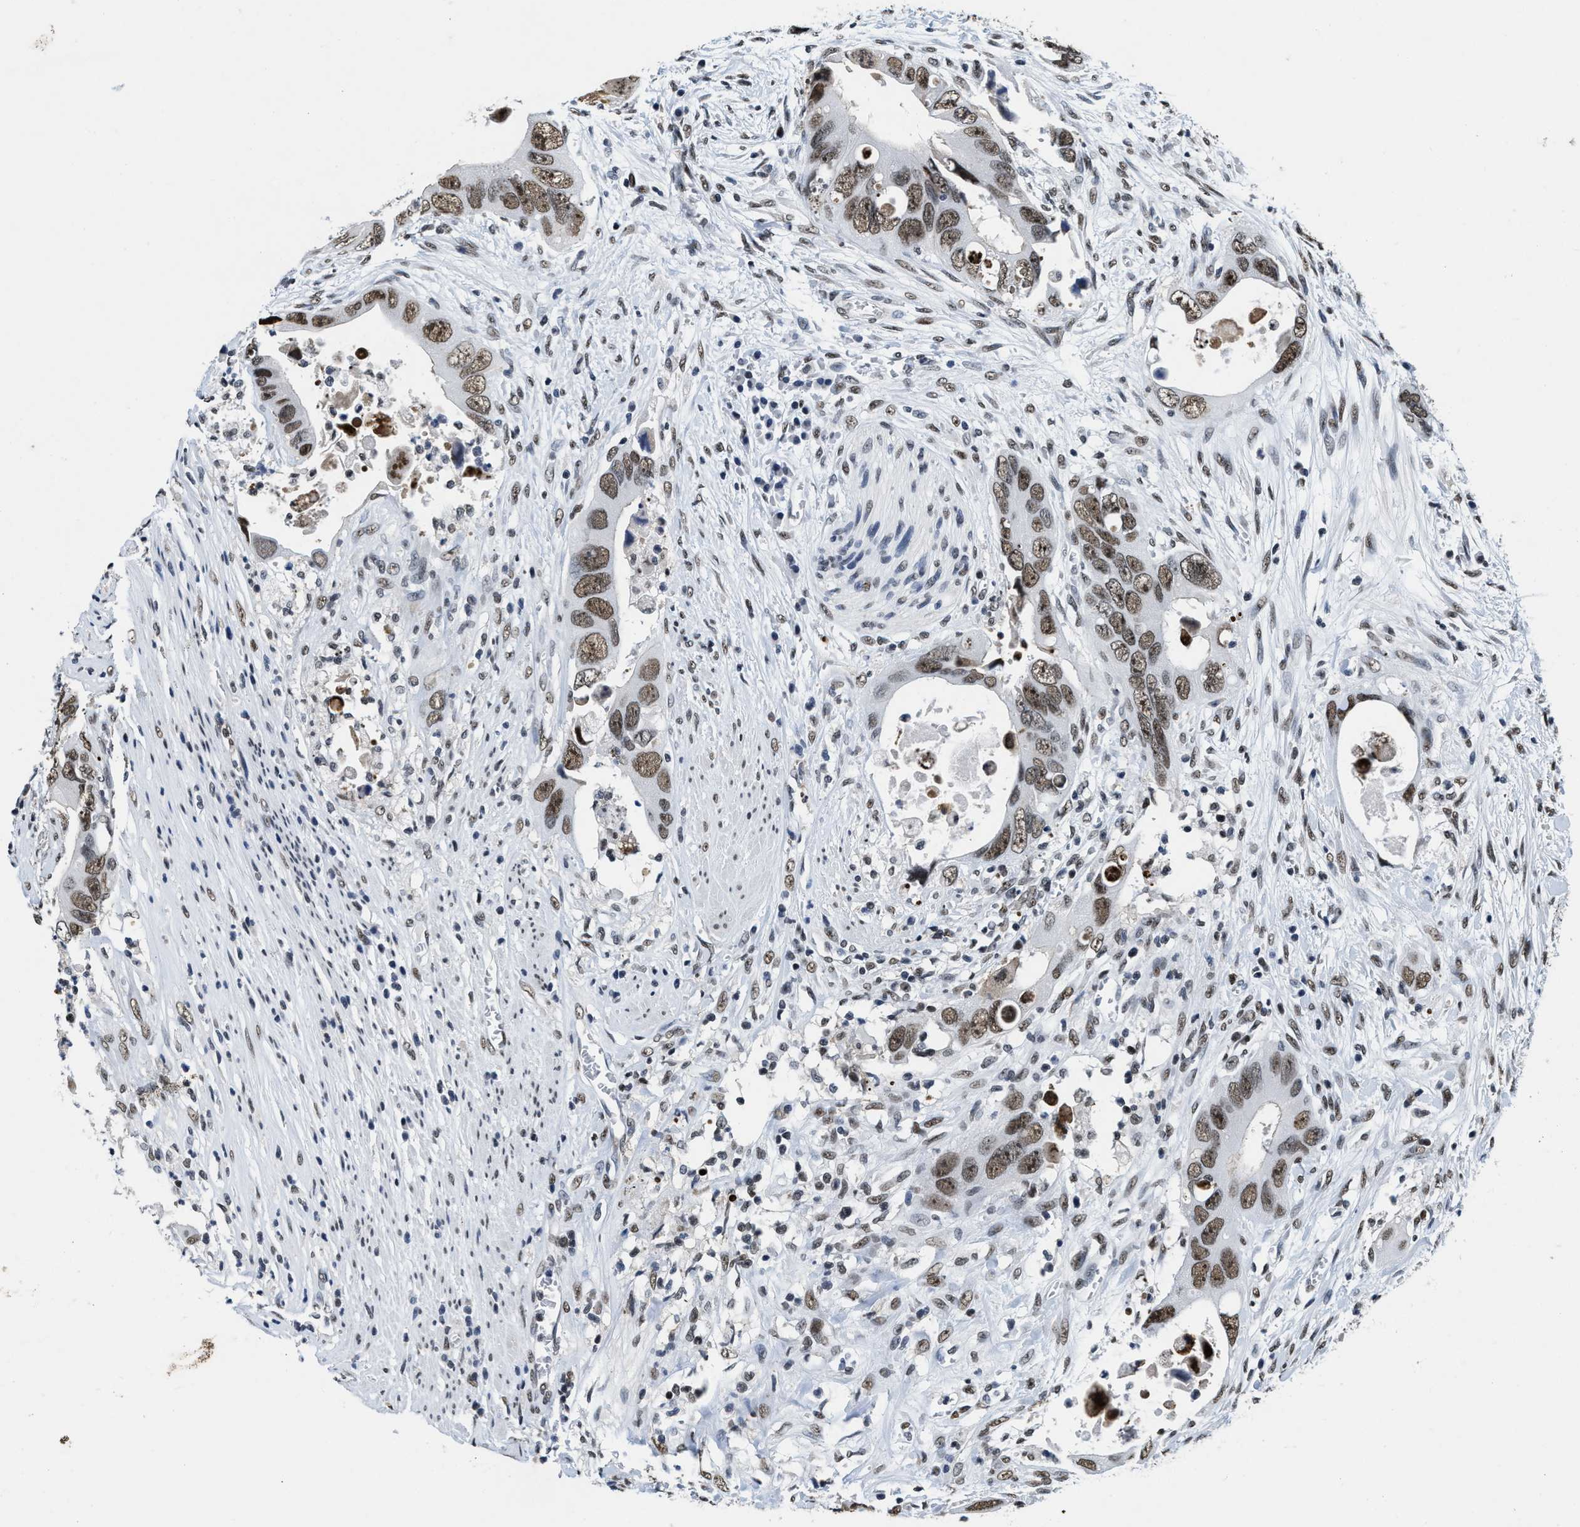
{"staining": {"intensity": "moderate", "quantity": ">75%", "location": "nuclear"}, "tissue": "colorectal cancer", "cell_type": "Tumor cells", "image_type": "cancer", "snomed": [{"axis": "morphology", "description": "Adenocarcinoma, NOS"}, {"axis": "topography", "description": "Rectum"}], "caption": "A photomicrograph of human colorectal adenocarcinoma stained for a protein exhibits moderate nuclear brown staining in tumor cells. (IHC, brightfield microscopy, high magnification).", "gene": "SUPT16H", "patient": {"sex": "male", "age": 70}}